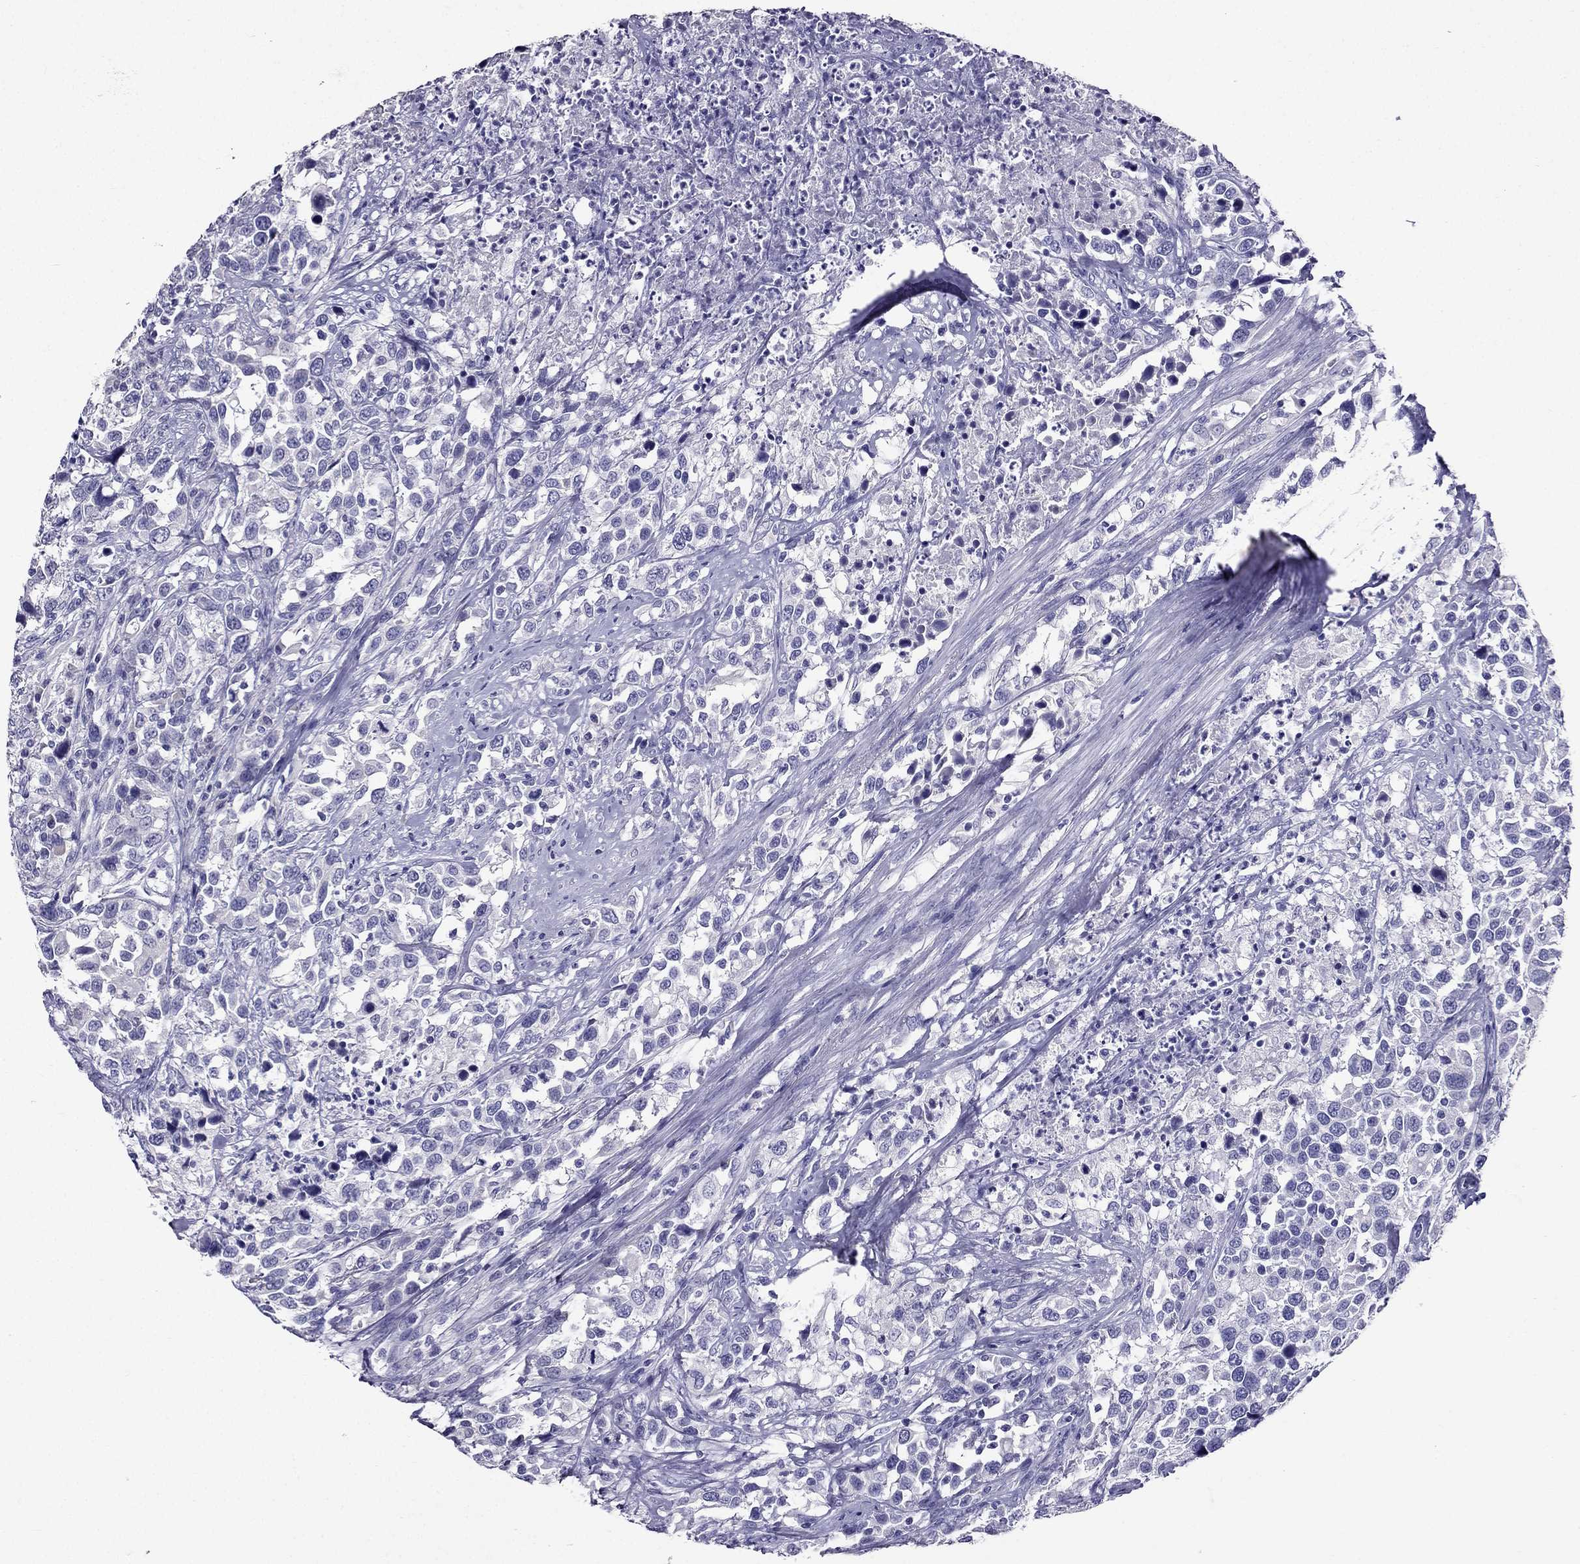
{"staining": {"intensity": "negative", "quantity": "none", "location": "none"}, "tissue": "urothelial cancer", "cell_type": "Tumor cells", "image_type": "cancer", "snomed": [{"axis": "morphology", "description": "Urothelial carcinoma, NOS"}, {"axis": "morphology", "description": "Urothelial carcinoma, High grade"}, {"axis": "topography", "description": "Urinary bladder"}], "caption": "Immunohistochemistry of urothelial cancer exhibits no expression in tumor cells.", "gene": "ZNF541", "patient": {"sex": "female", "age": 64}}